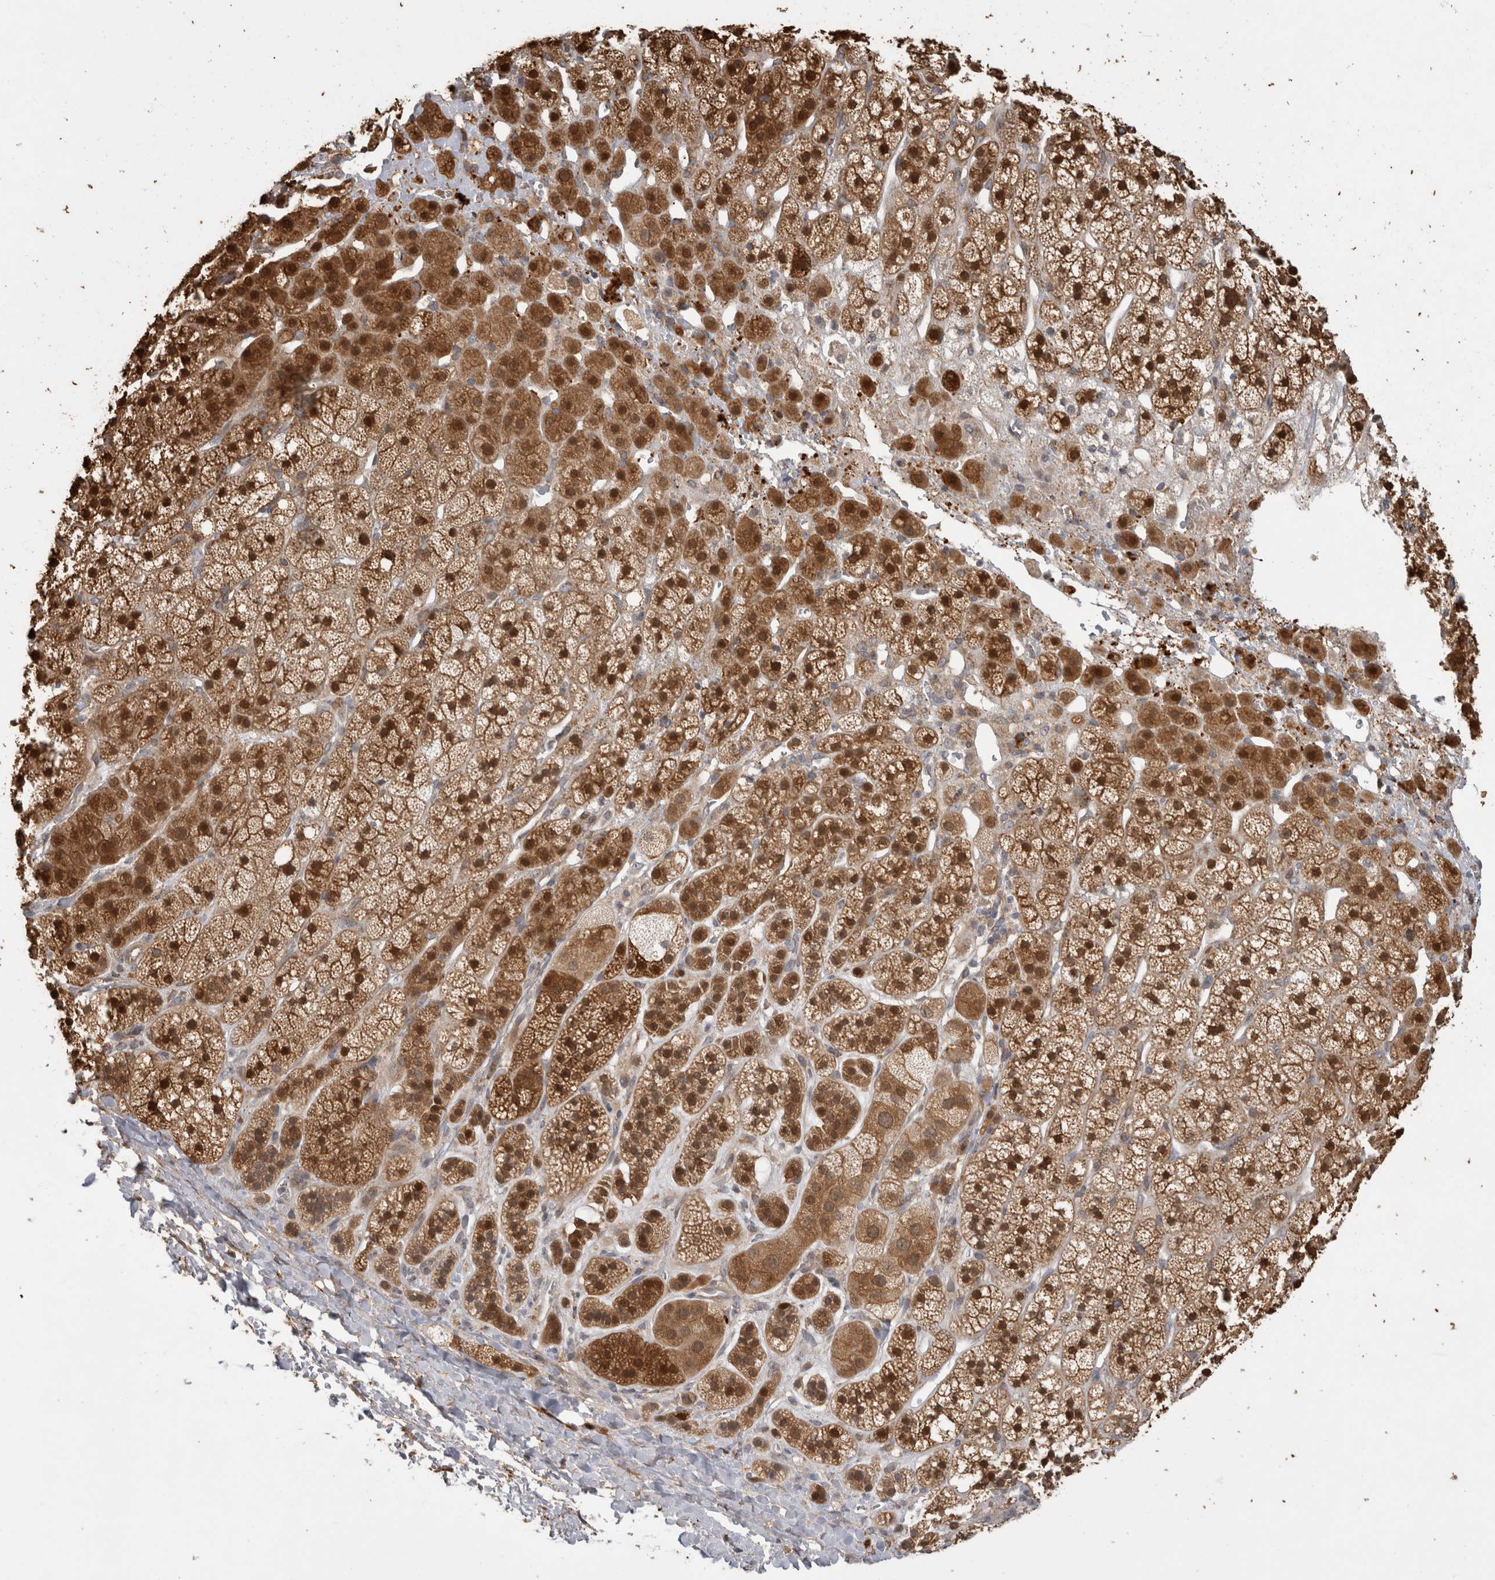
{"staining": {"intensity": "strong", "quantity": ">75%", "location": "cytoplasmic/membranous,nuclear"}, "tissue": "adrenal gland", "cell_type": "Glandular cells", "image_type": "normal", "snomed": [{"axis": "morphology", "description": "Normal tissue, NOS"}, {"axis": "topography", "description": "Adrenal gland"}], "caption": "Adrenal gland stained with a brown dye demonstrates strong cytoplasmic/membranous,nuclear positive expression in about >75% of glandular cells.", "gene": "TBCE", "patient": {"sex": "male", "age": 56}}